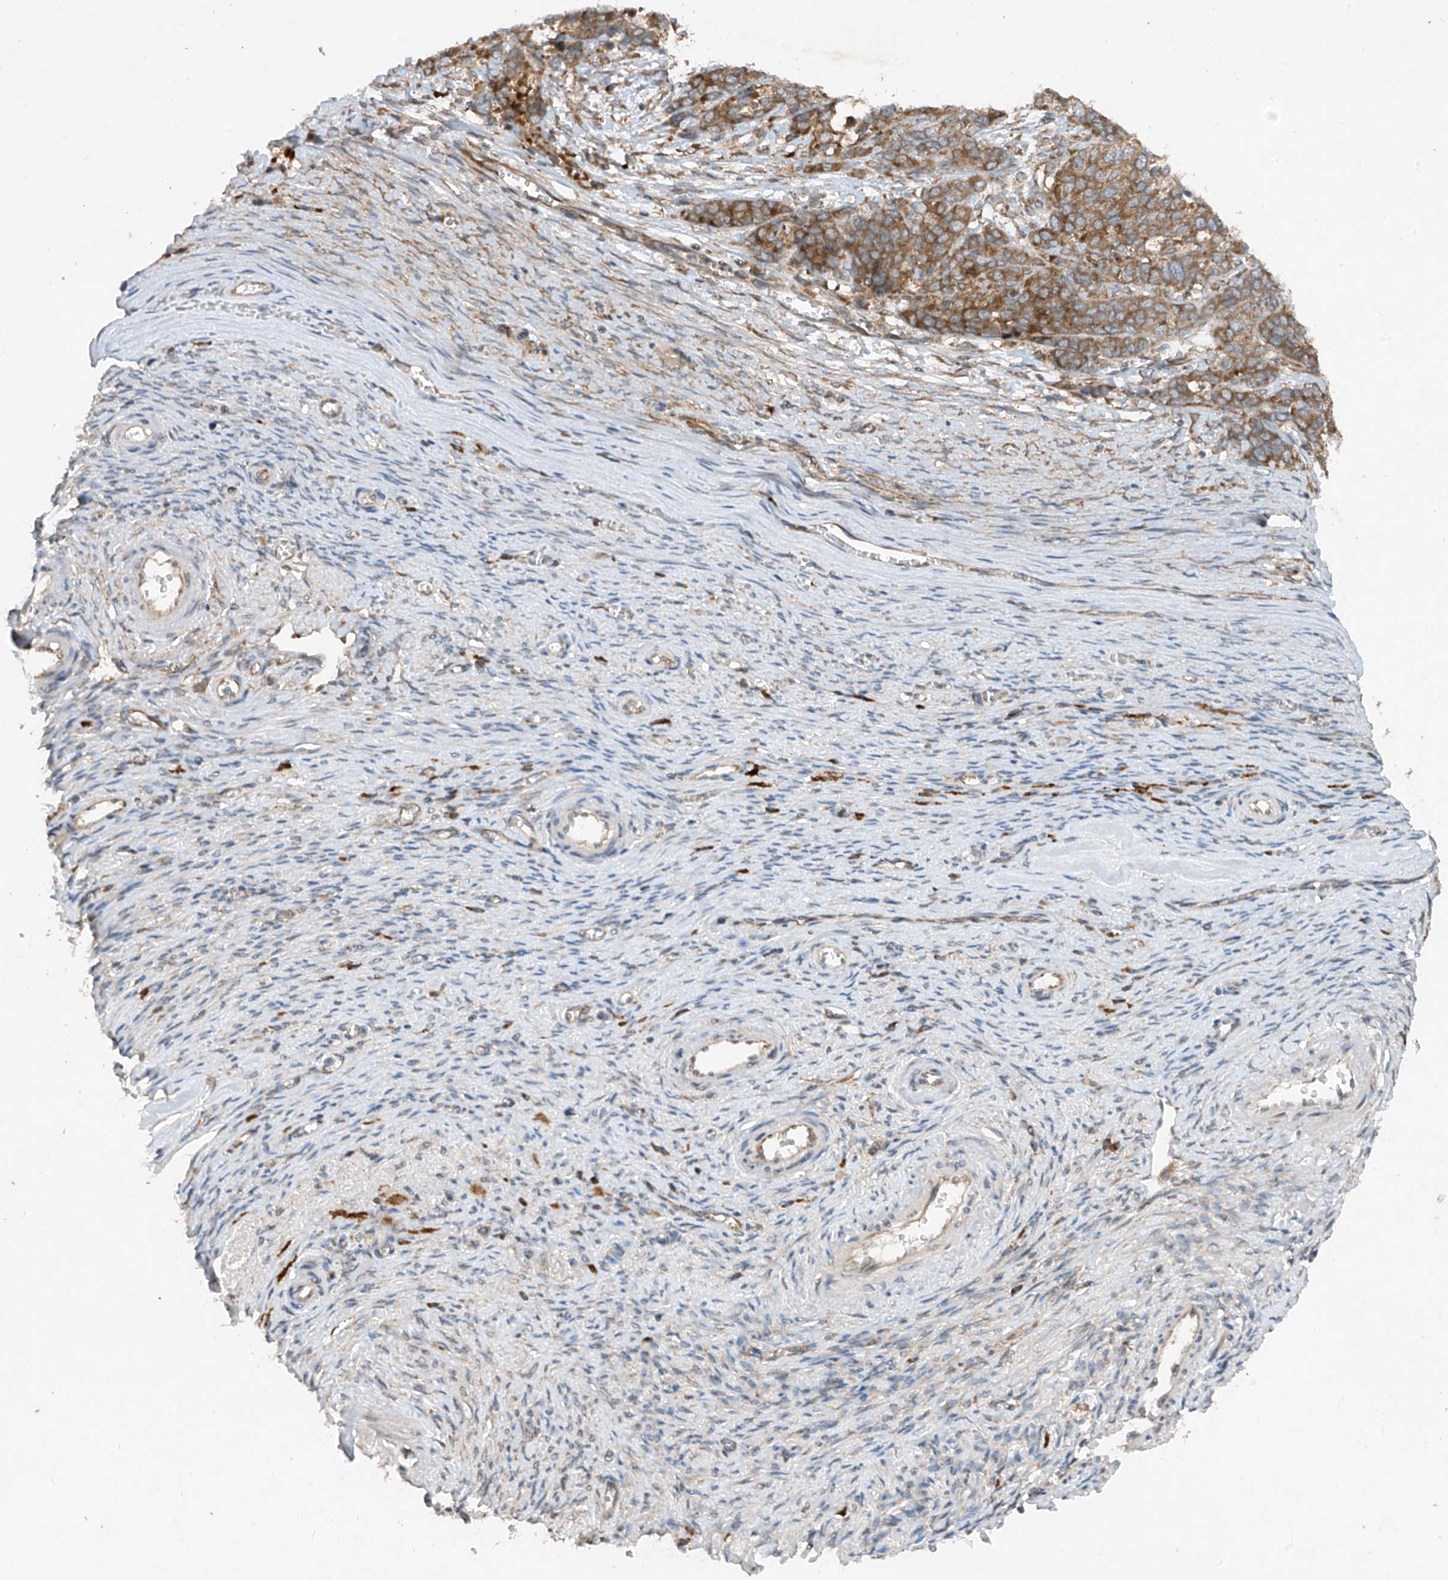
{"staining": {"intensity": "moderate", "quantity": ">75%", "location": "cytoplasmic/membranous"}, "tissue": "ovarian cancer", "cell_type": "Tumor cells", "image_type": "cancer", "snomed": [{"axis": "morphology", "description": "Cystadenocarcinoma, serous, NOS"}, {"axis": "topography", "description": "Ovary"}], "caption": "The histopathology image demonstrates a brown stain indicating the presence of a protein in the cytoplasmic/membranous of tumor cells in ovarian cancer.", "gene": "RPL34", "patient": {"sex": "female", "age": 44}}